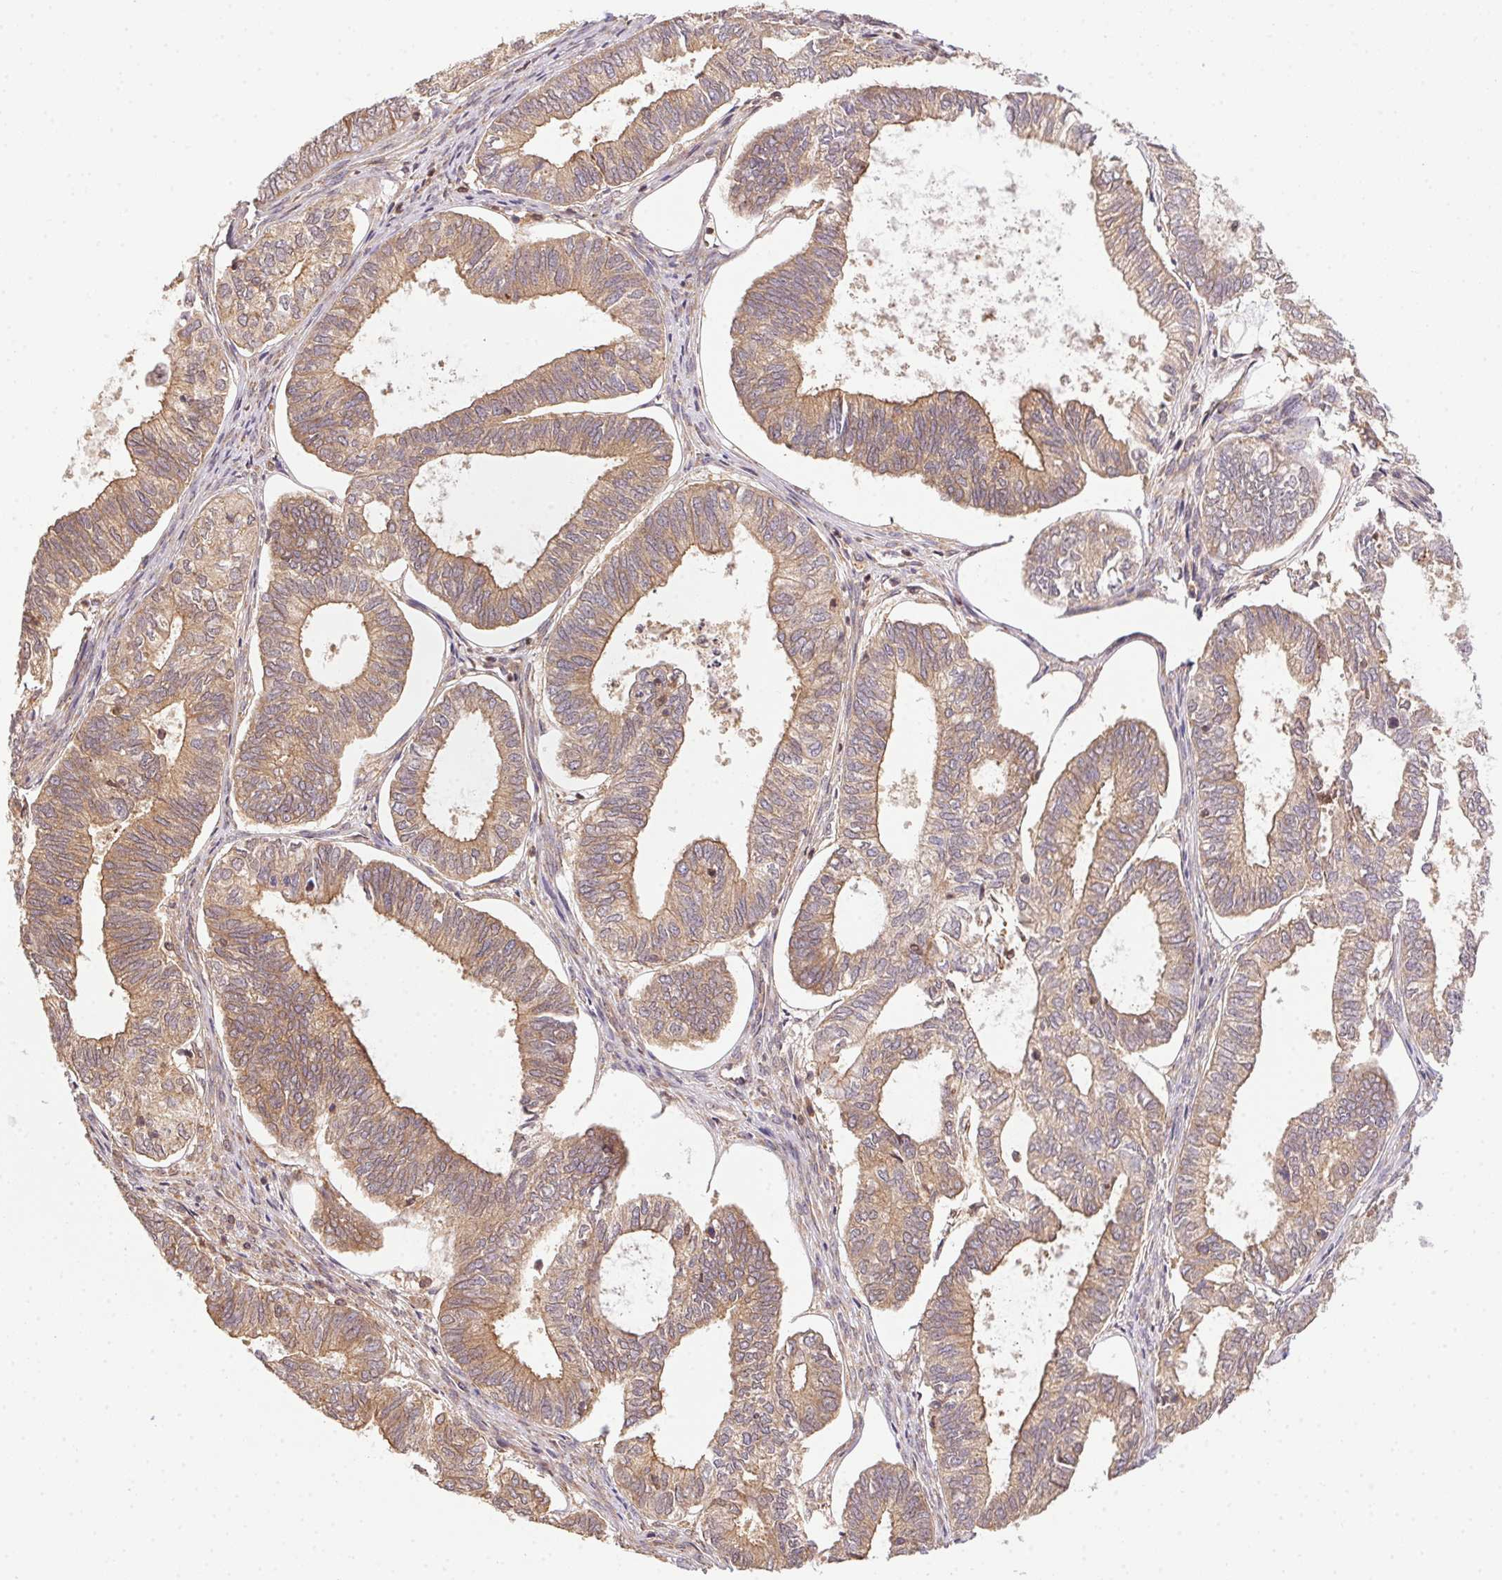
{"staining": {"intensity": "moderate", "quantity": ">75%", "location": "cytoplasmic/membranous"}, "tissue": "ovarian cancer", "cell_type": "Tumor cells", "image_type": "cancer", "snomed": [{"axis": "morphology", "description": "Carcinoma, endometroid"}, {"axis": "topography", "description": "Ovary"}], "caption": "Protein staining displays moderate cytoplasmic/membranous staining in about >75% of tumor cells in ovarian endometroid carcinoma.", "gene": "MEX3D", "patient": {"sex": "female", "age": 64}}